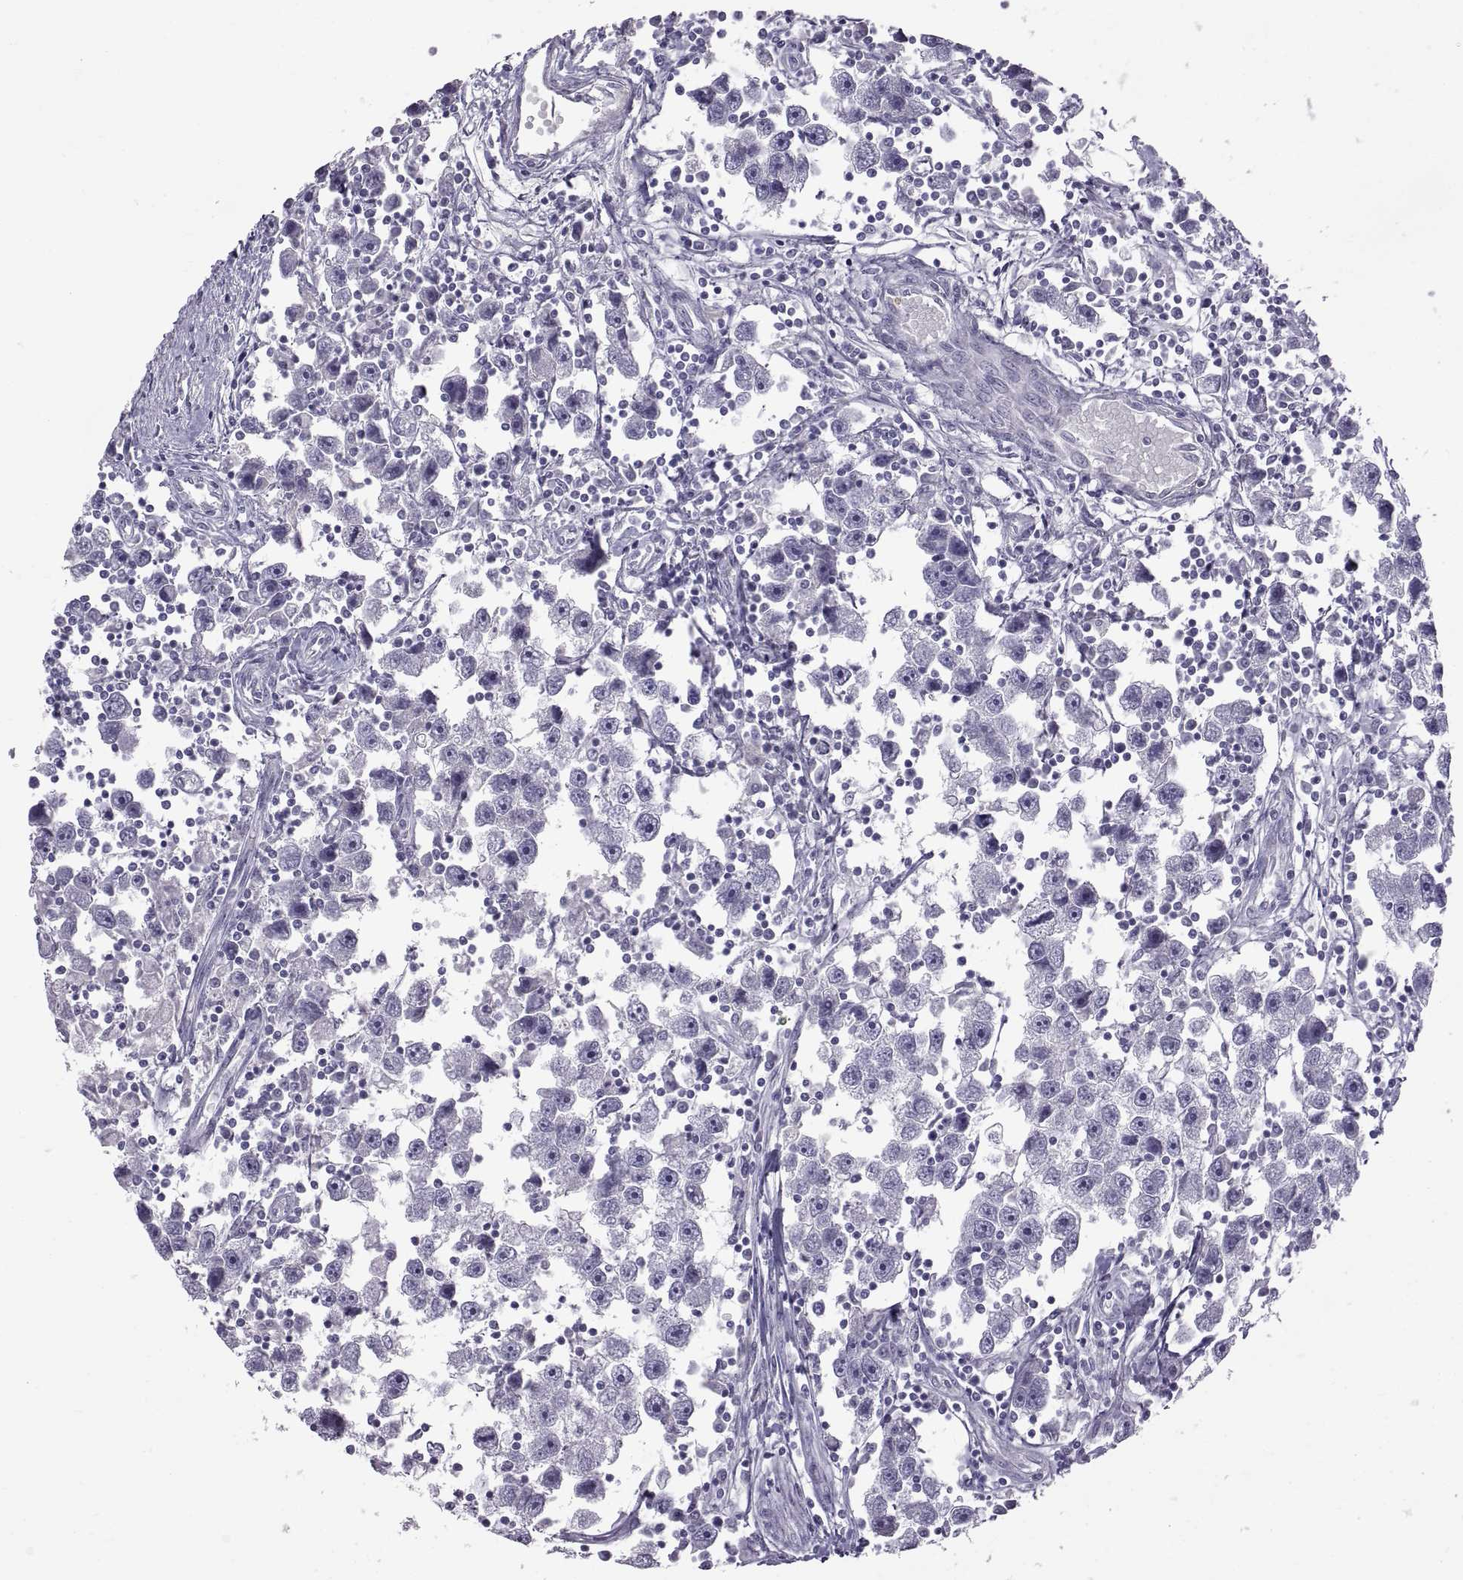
{"staining": {"intensity": "negative", "quantity": "none", "location": "none"}, "tissue": "testis cancer", "cell_type": "Tumor cells", "image_type": "cancer", "snomed": [{"axis": "morphology", "description": "Seminoma, NOS"}, {"axis": "topography", "description": "Testis"}], "caption": "This is a micrograph of immunohistochemistry staining of seminoma (testis), which shows no positivity in tumor cells.", "gene": "WFDC8", "patient": {"sex": "male", "age": 30}}